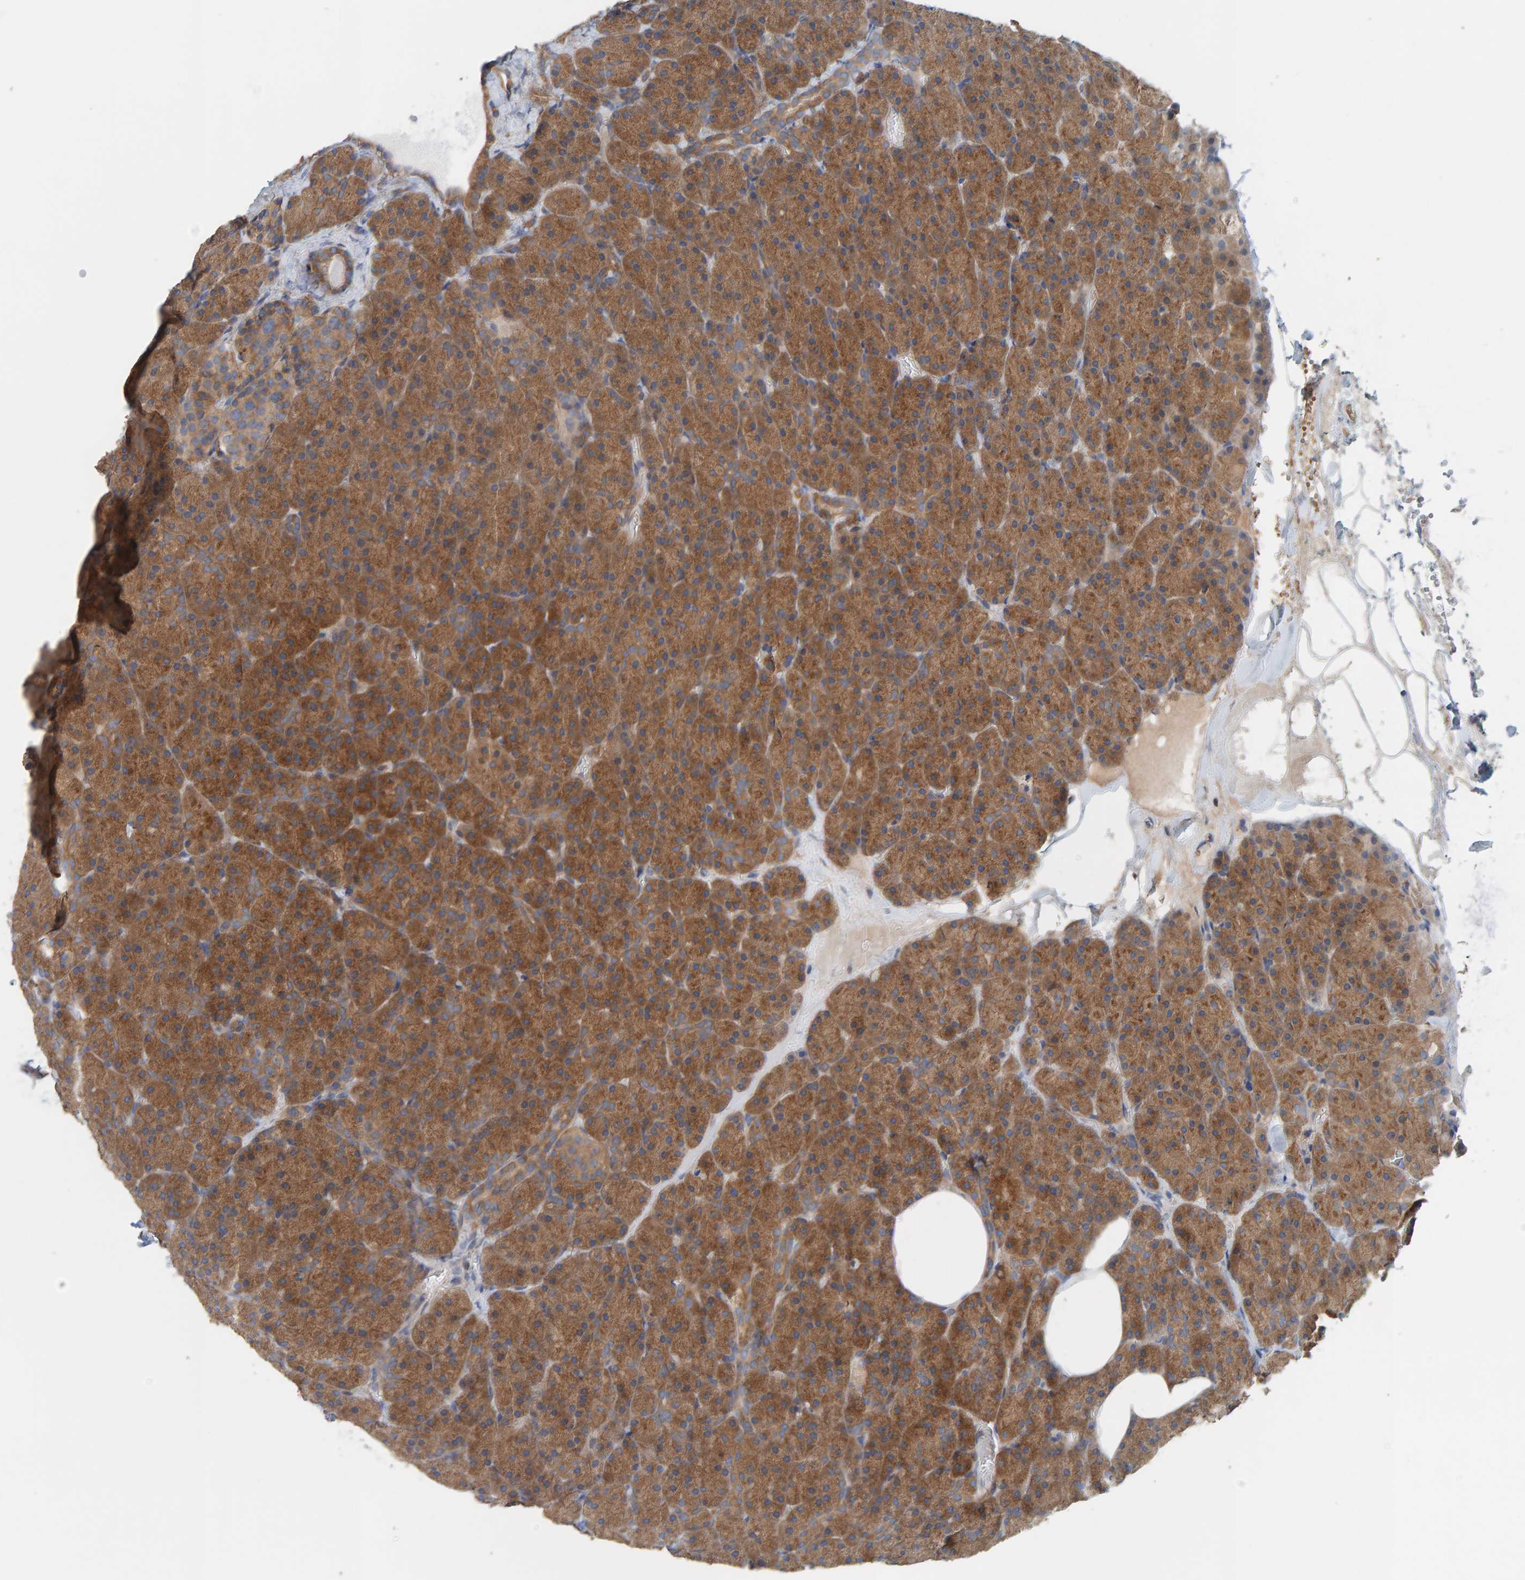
{"staining": {"intensity": "moderate", "quantity": ">75%", "location": "cytoplasmic/membranous"}, "tissue": "pancreas", "cell_type": "Exocrine glandular cells", "image_type": "normal", "snomed": [{"axis": "morphology", "description": "Normal tissue, NOS"}, {"axis": "morphology", "description": "Carcinoid, malignant, NOS"}, {"axis": "topography", "description": "Pancreas"}], "caption": "Protein staining exhibits moderate cytoplasmic/membranous expression in approximately >75% of exocrine glandular cells in normal pancreas.", "gene": "UBAP1", "patient": {"sex": "female", "age": 35}}